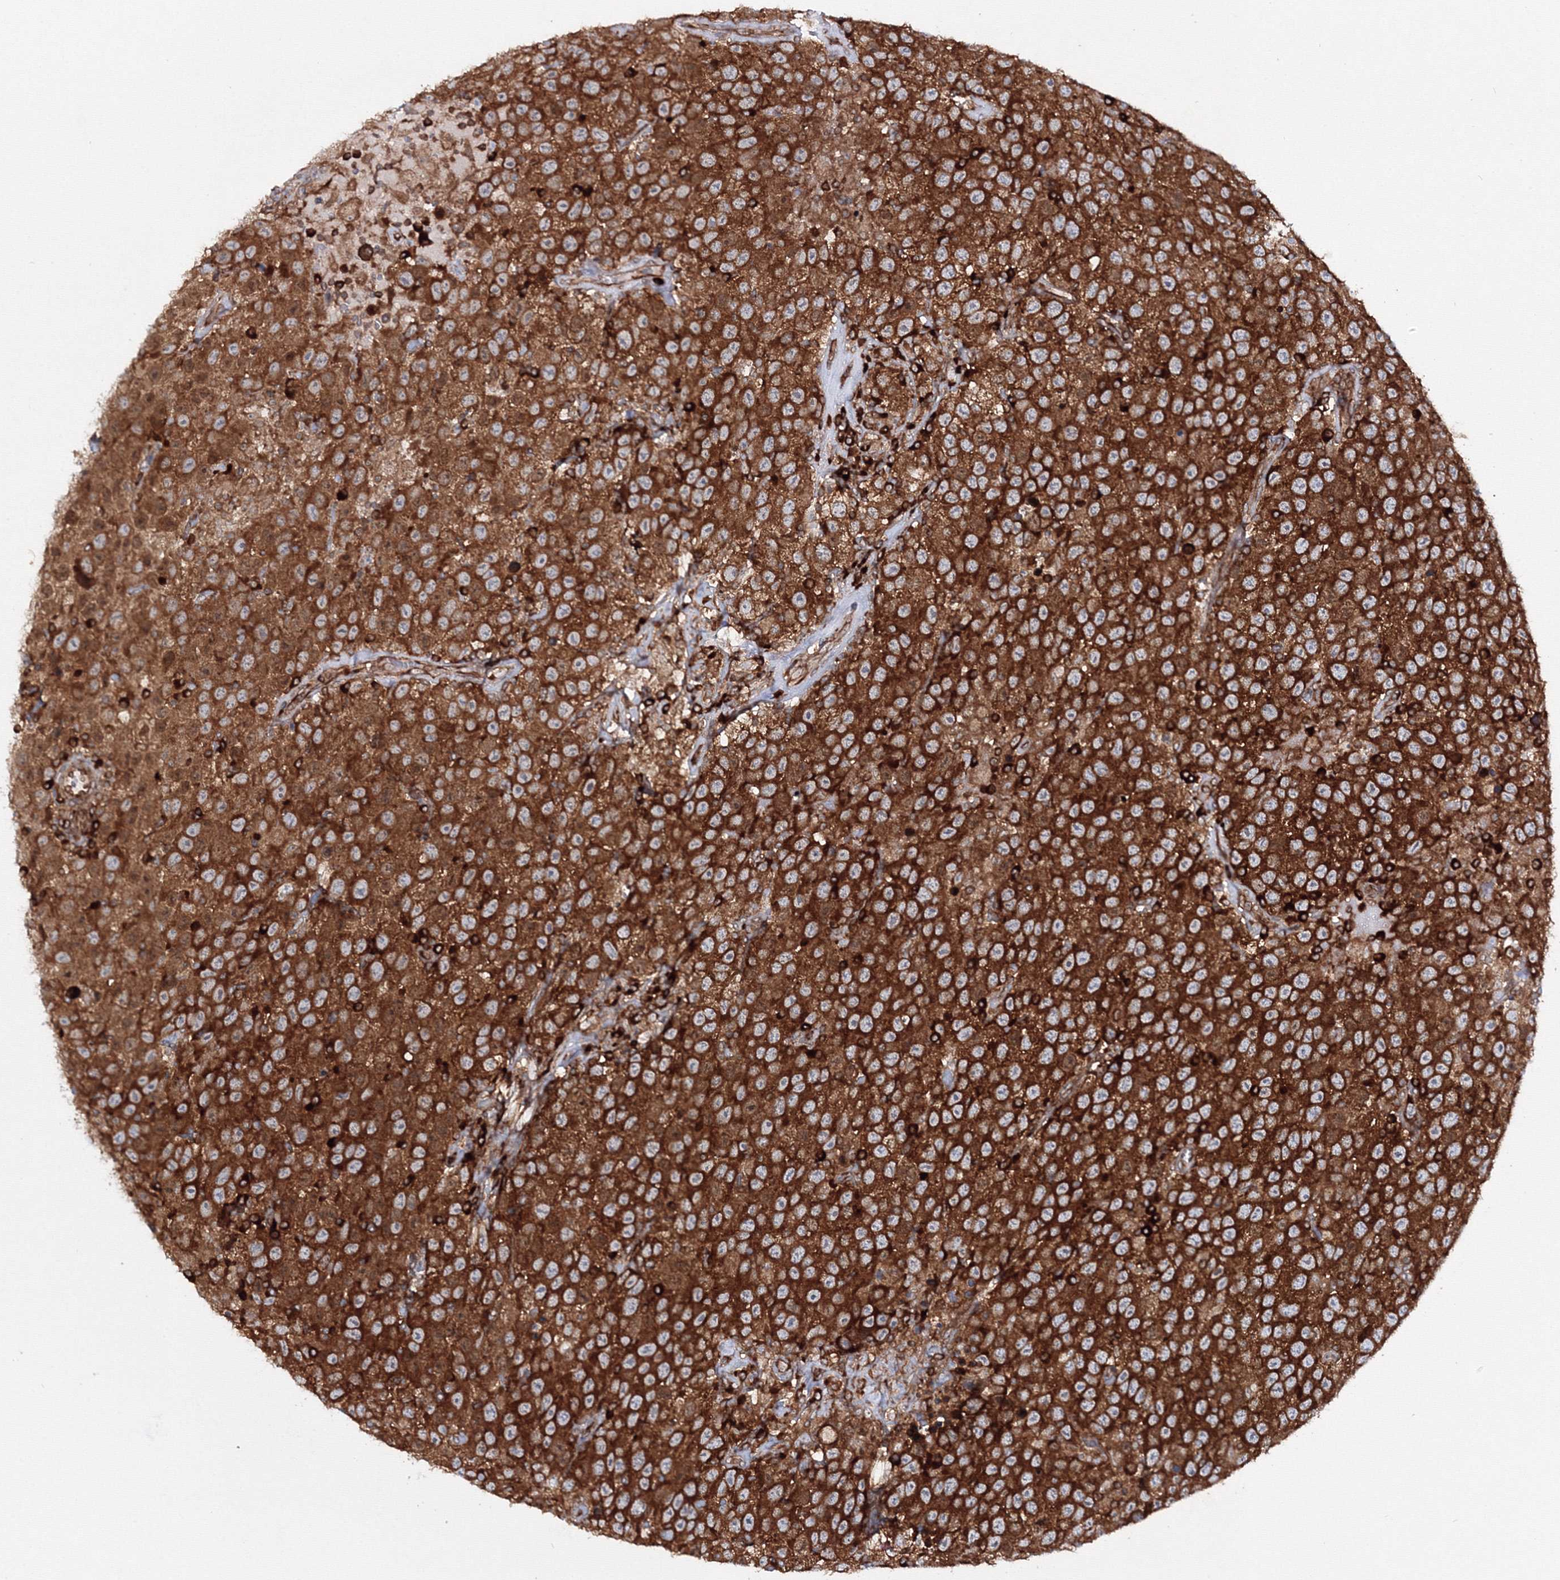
{"staining": {"intensity": "strong", "quantity": ">75%", "location": "cytoplasmic/membranous"}, "tissue": "testis cancer", "cell_type": "Tumor cells", "image_type": "cancer", "snomed": [{"axis": "morphology", "description": "Seminoma, NOS"}, {"axis": "topography", "description": "Testis"}], "caption": "There is high levels of strong cytoplasmic/membranous positivity in tumor cells of testis cancer, as demonstrated by immunohistochemical staining (brown color).", "gene": "HARS1", "patient": {"sex": "male", "age": 41}}